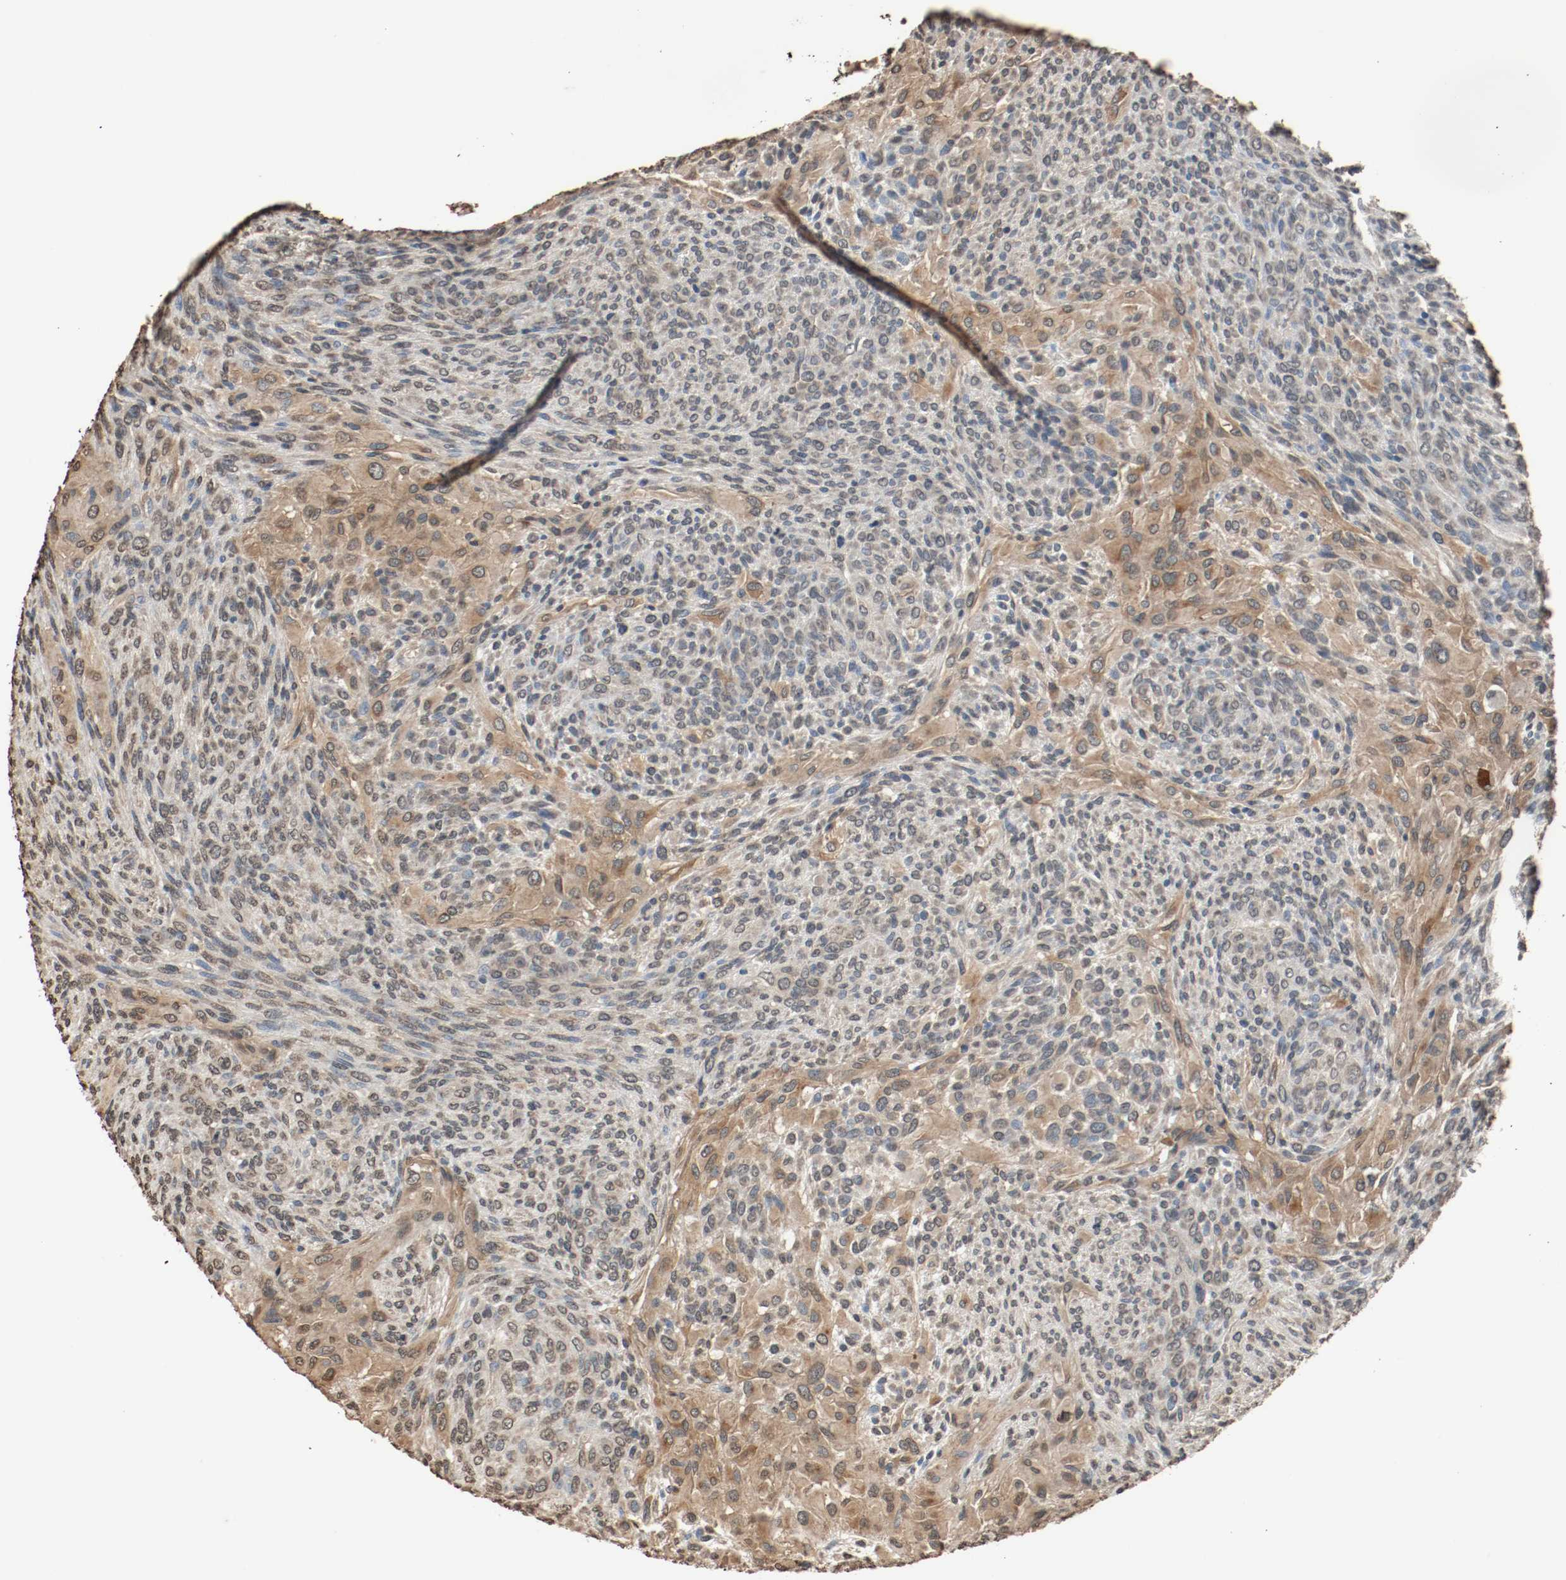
{"staining": {"intensity": "weak", "quantity": ">75%", "location": "cytoplasmic/membranous"}, "tissue": "glioma", "cell_type": "Tumor cells", "image_type": "cancer", "snomed": [{"axis": "morphology", "description": "Glioma, malignant, High grade"}, {"axis": "topography", "description": "Cerebral cortex"}], "caption": "An IHC image of tumor tissue is shown. Protein staining in brown shows weak cytoplasmic/membranous positivity in glioma within tumor cells.", "gene": "RTN4", "patient": {"sex": "female", "age": 55}}